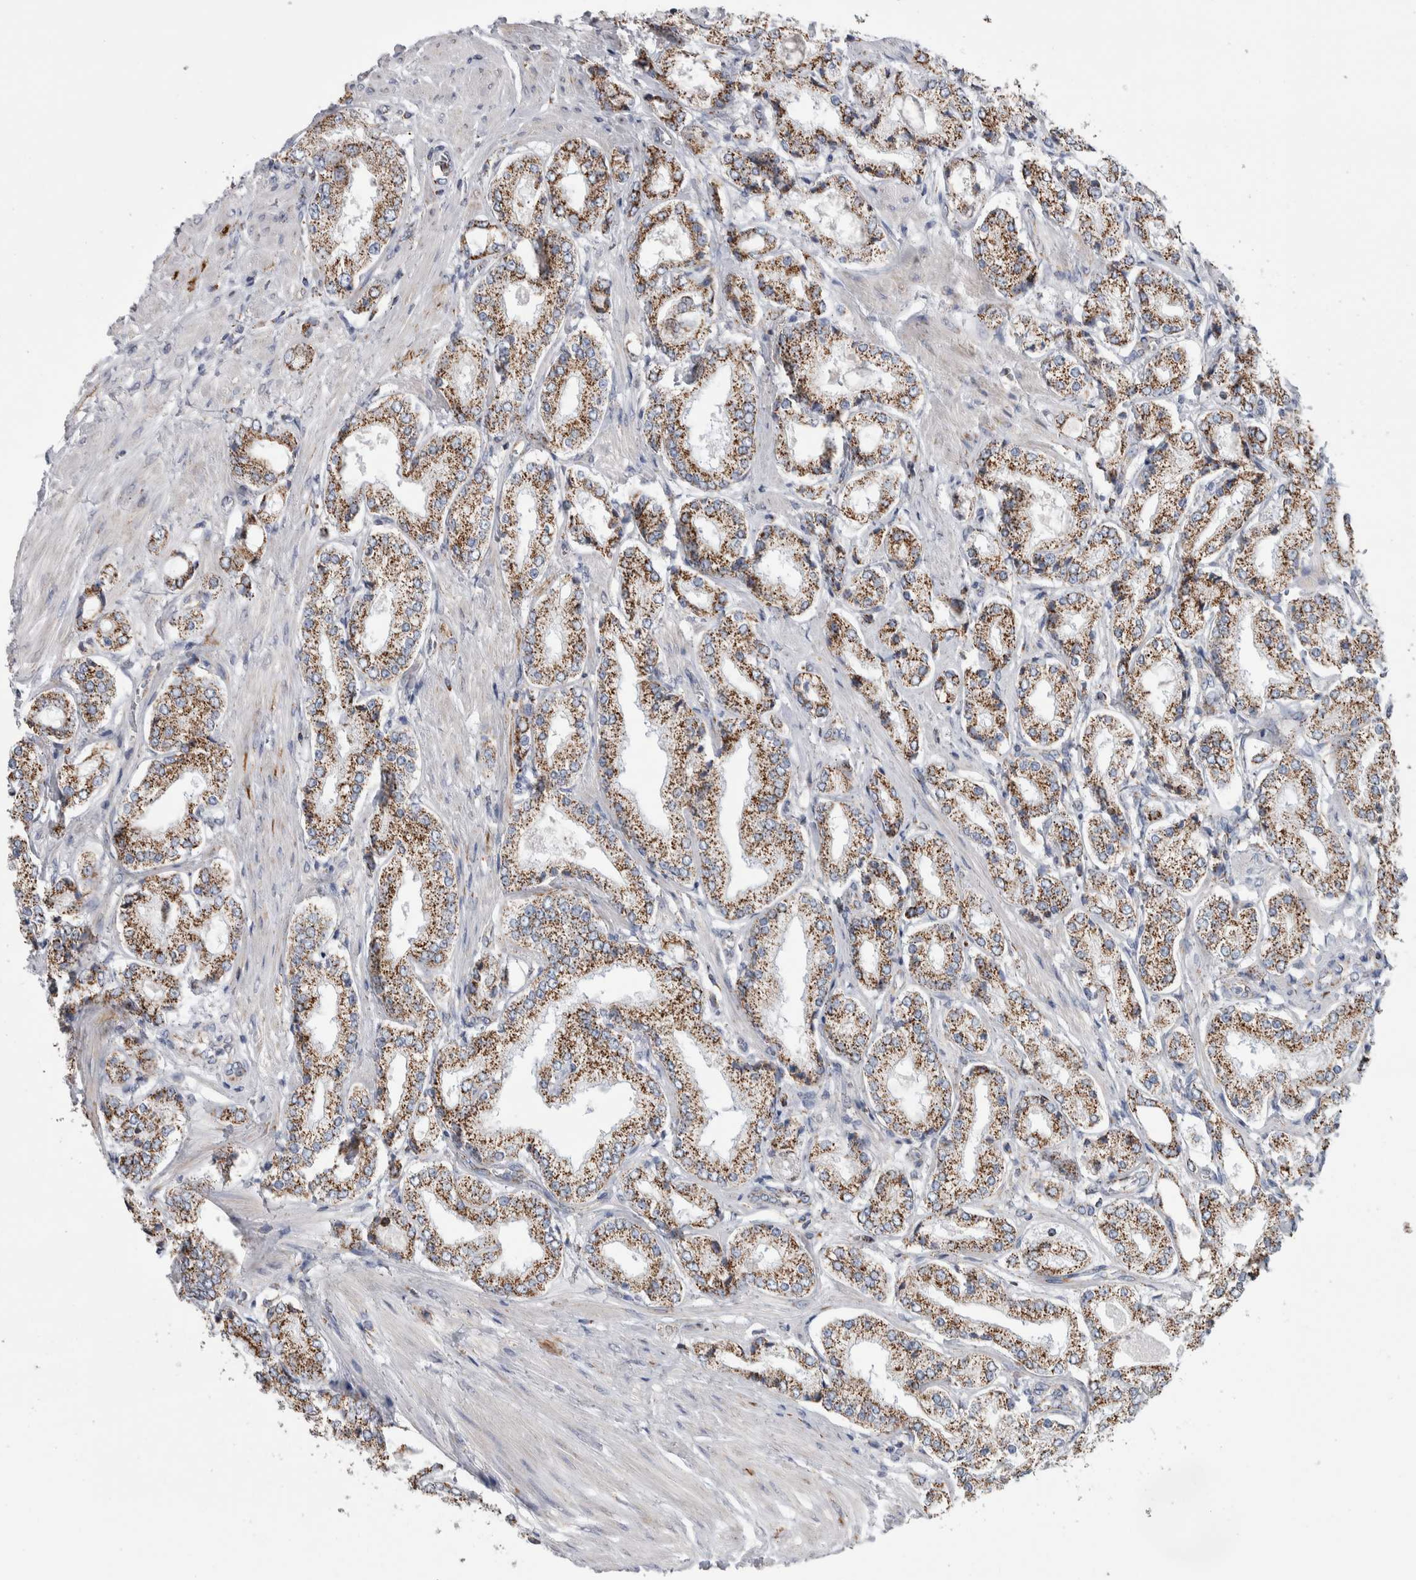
{"staining": {"intensity": "moderate", "quantity": ">75%", "location": "cytoplasmic/membranous"}, "tissue": "prostate cancer", "cell_type": "Tumor cells", "image_type": "cancer", "snomed": [{"axis": "morphology", "description": "Adenocarcinoma, Low grade"}, {"axis": "topography", "description": "Prostate"}], "caption": "Prostate low-grade adenocarcinoma tissue shows moderate cytoplasmic/membranous positivity in approximately >75% of tumor cells", "gene": "ETFA", "patient": {"sex": "male", "age": 62}}